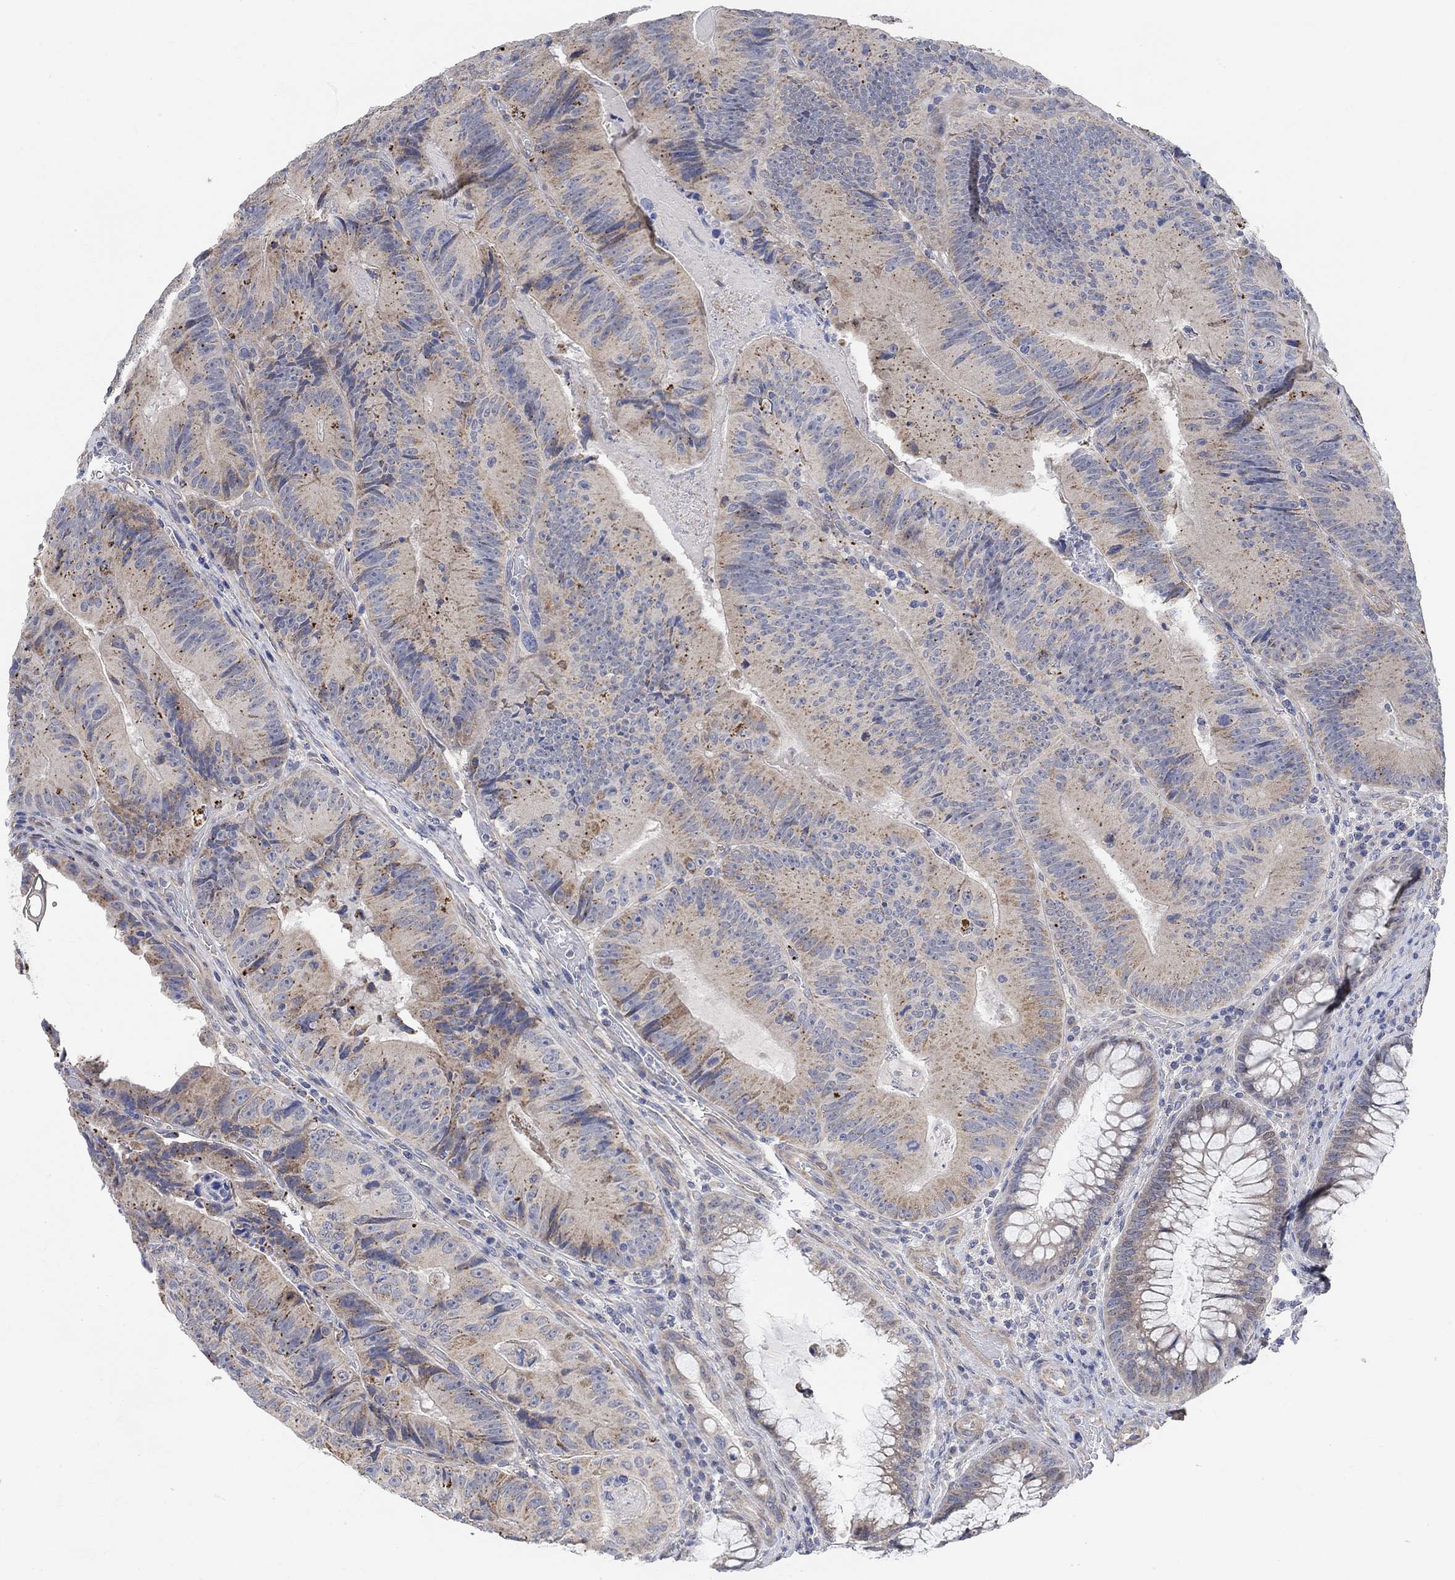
{"staining": {"intensity": "moderate", "quantity": "25%-75%", "location": "cytoplasmic/membranous"}, "tissue": "colorectal cancer", "cell_type": "Tumor cells", "image_type": "cancer", "snomed": [{"axis": "morphology", "description": "Adenocarcinoma, NOS"}, {"axis": "topography", "description": "Colon"}], "caption": "IHC micrograph of colorectal cancer (adenocarcinoma) stained for a protein (brown), which displays medium levels of moderate cytoplasmic/membranous positivity in about 25%-75% of tumor cells.", "gene": "HCRTR1", "patient": {"sex": "female", "age": 86}}